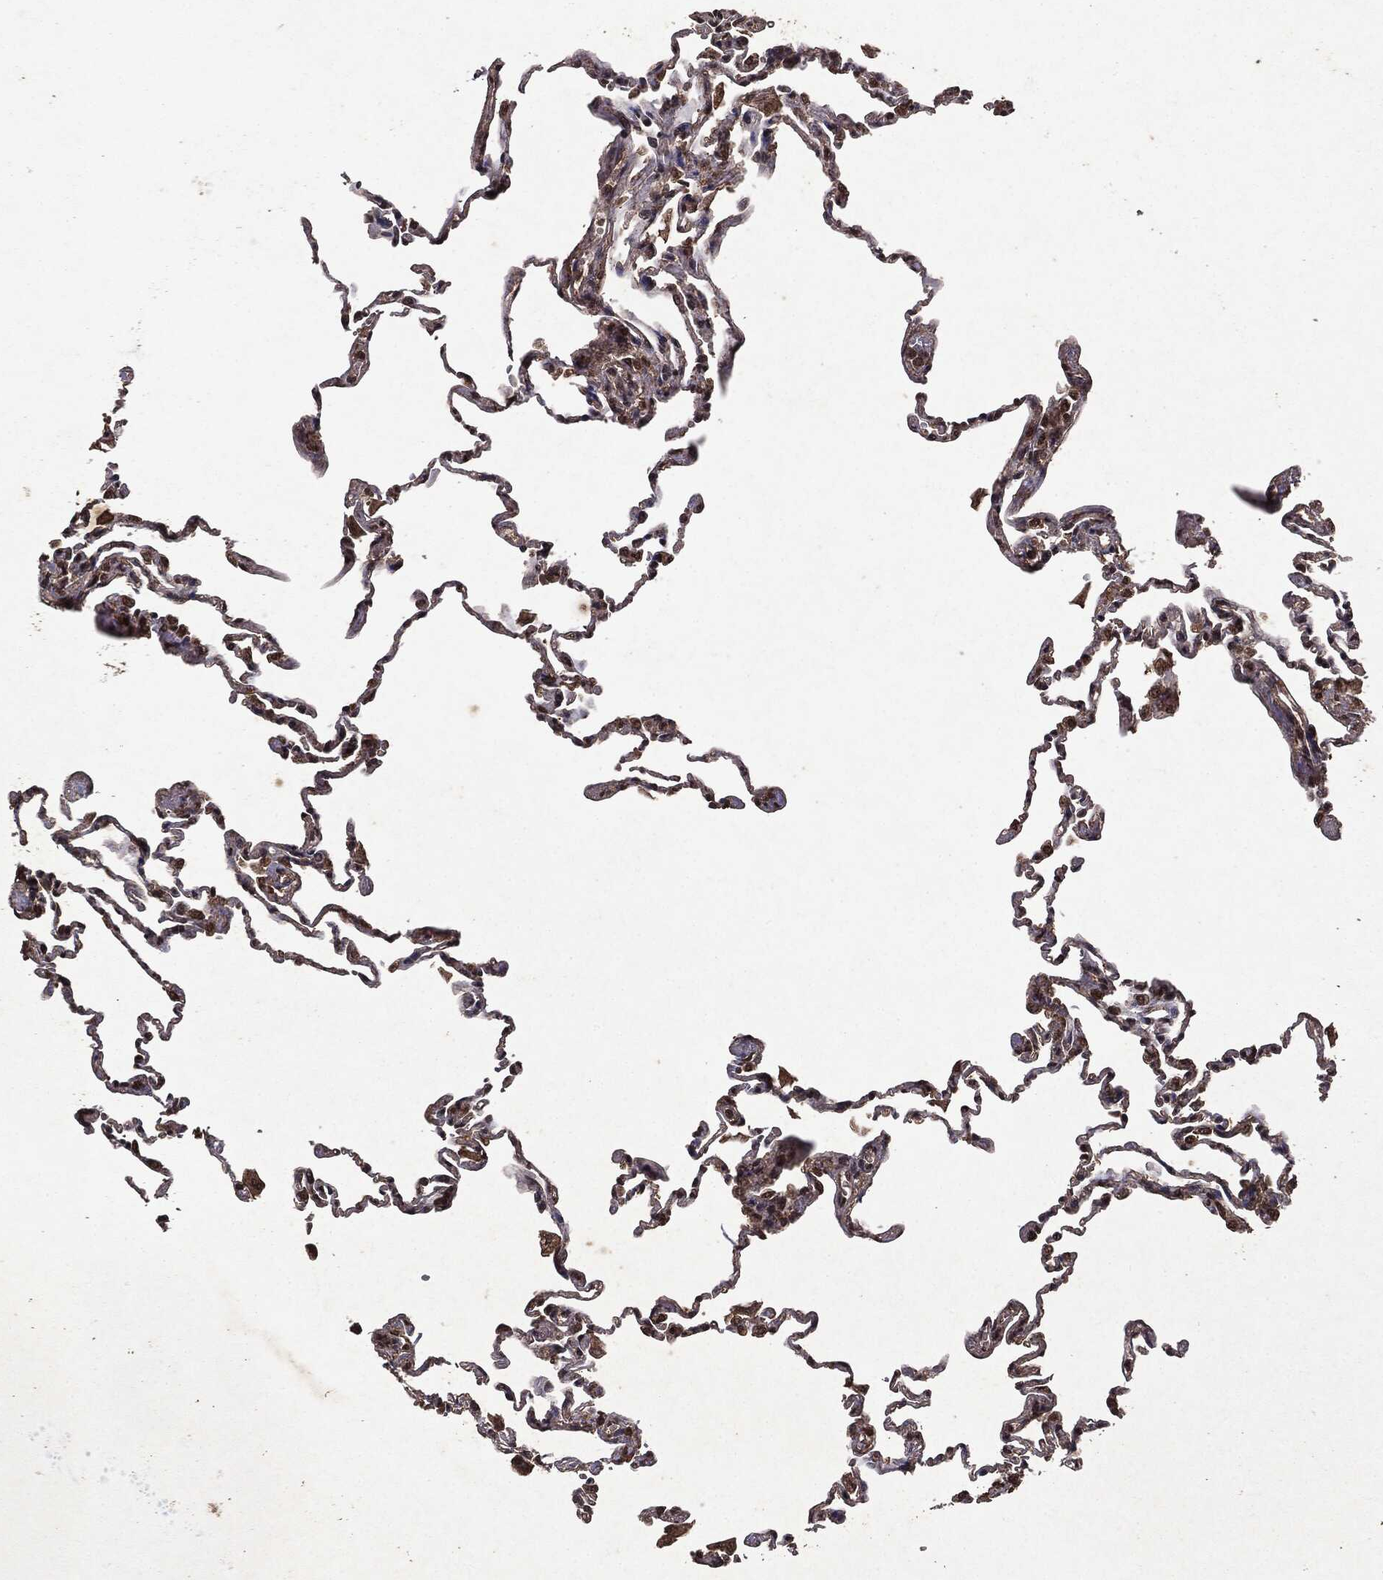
{"staining": {"intensity": "moderate", "quantity": "25%-75%", "location": "cytoplasmic/membranous,nuclear"}, "tissue": "lung", "cell_type": "Alveolar cells", "image_type": "normal", "snomed": [{"axis": "morphology", "description": "Normal tissue, NOS"}, {"axis": "topography", "description": "Lung"}], "caption": "IHC of normal lung demonstrates medium levels of moderate cytoplasmic/membranous,nuclear positivity in approximately 25%-75% of alveolar cells.", "gene": "PEBP1", "patient": {"sex": "female", "age": 57}}